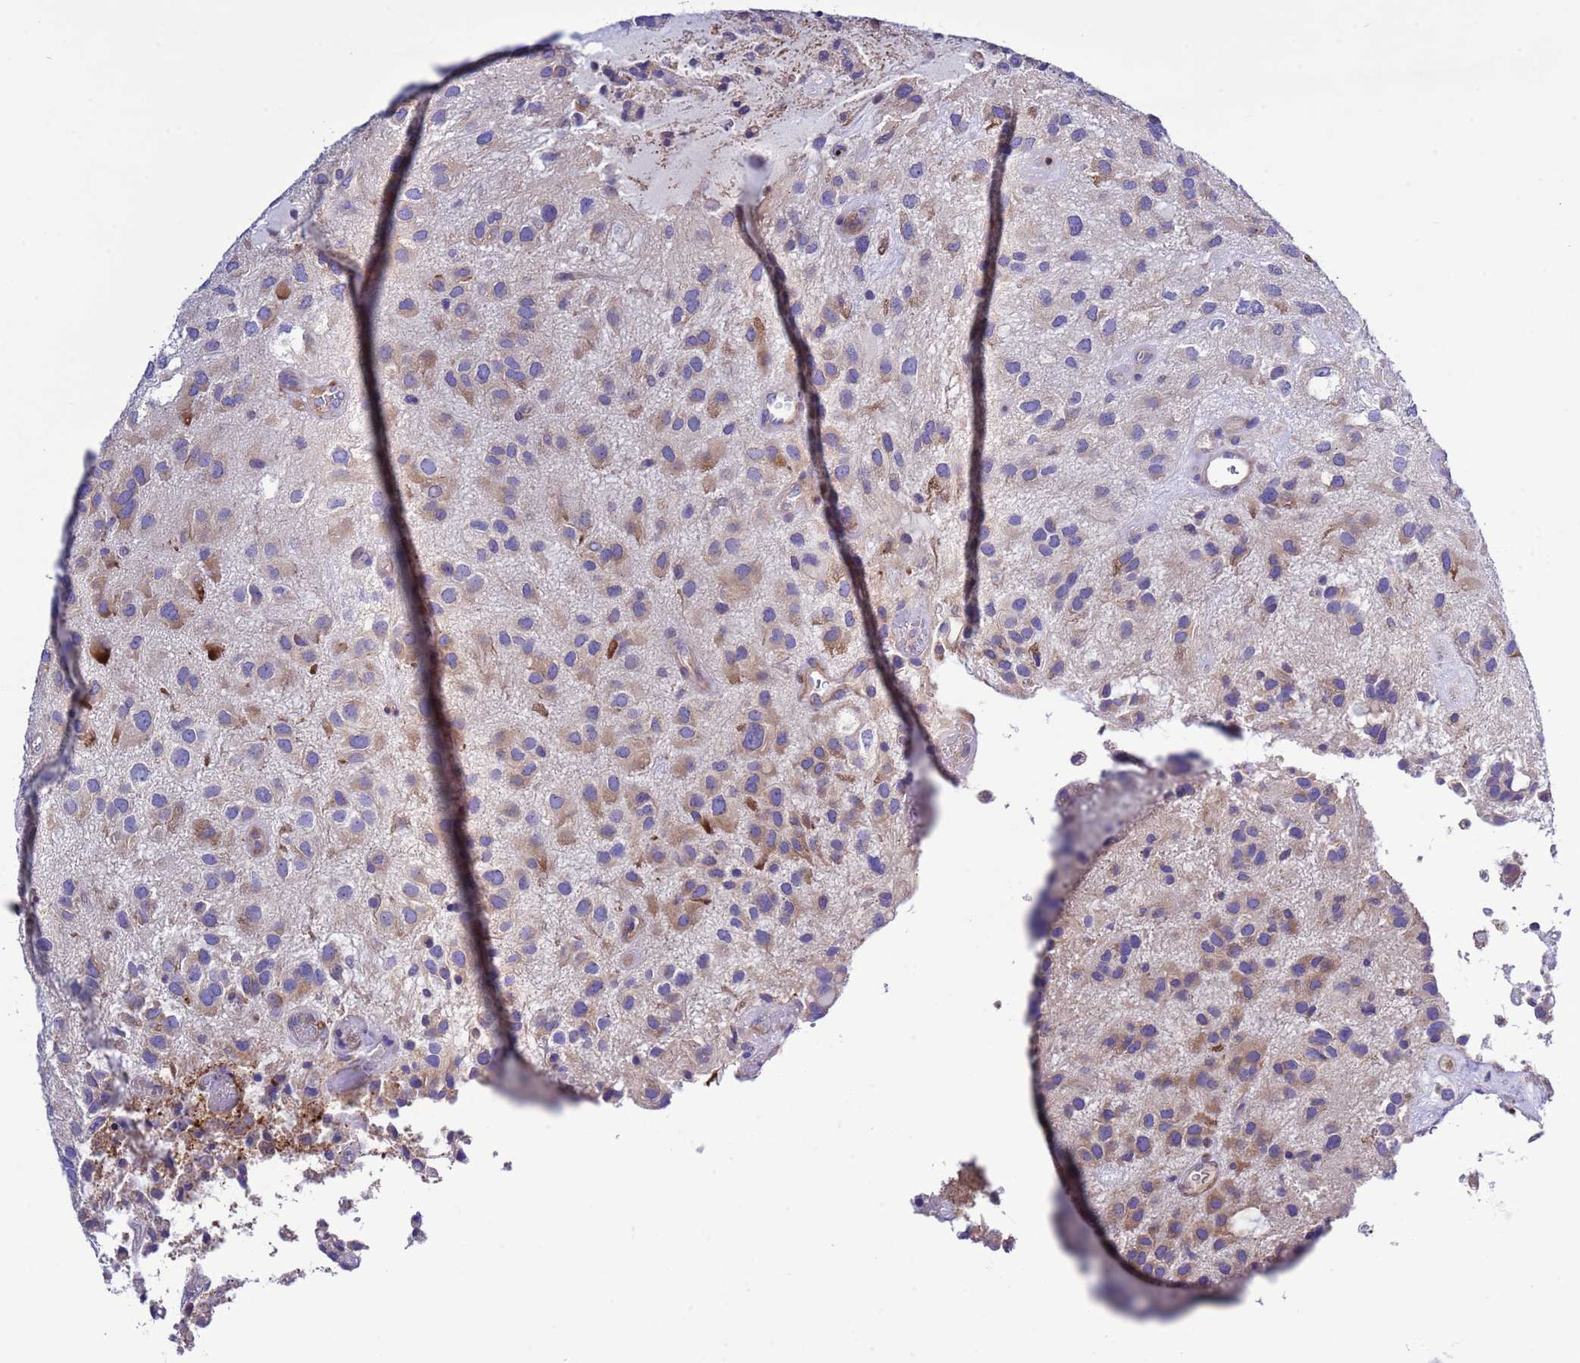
{"staining": {"intensity": "moderate", "quantity": "25%-75%", "location": "cytoplasmic/membranous"}, "tissue": "glioma", "cell_type": "Tumor cells", "image_type": "cancer", "snomed": [{"axis": "morphology", "description": "Glioma, malignant, Low grade"}, {"axis": "topography", "description": "Brain"}], "caption": "Glioma tissue reveals moderate cytoplasmic/membranous staining in approximately 25%-75% of tumor cells", "gene": "KICS2", "patient": {"sex": "male", "age": 66}}